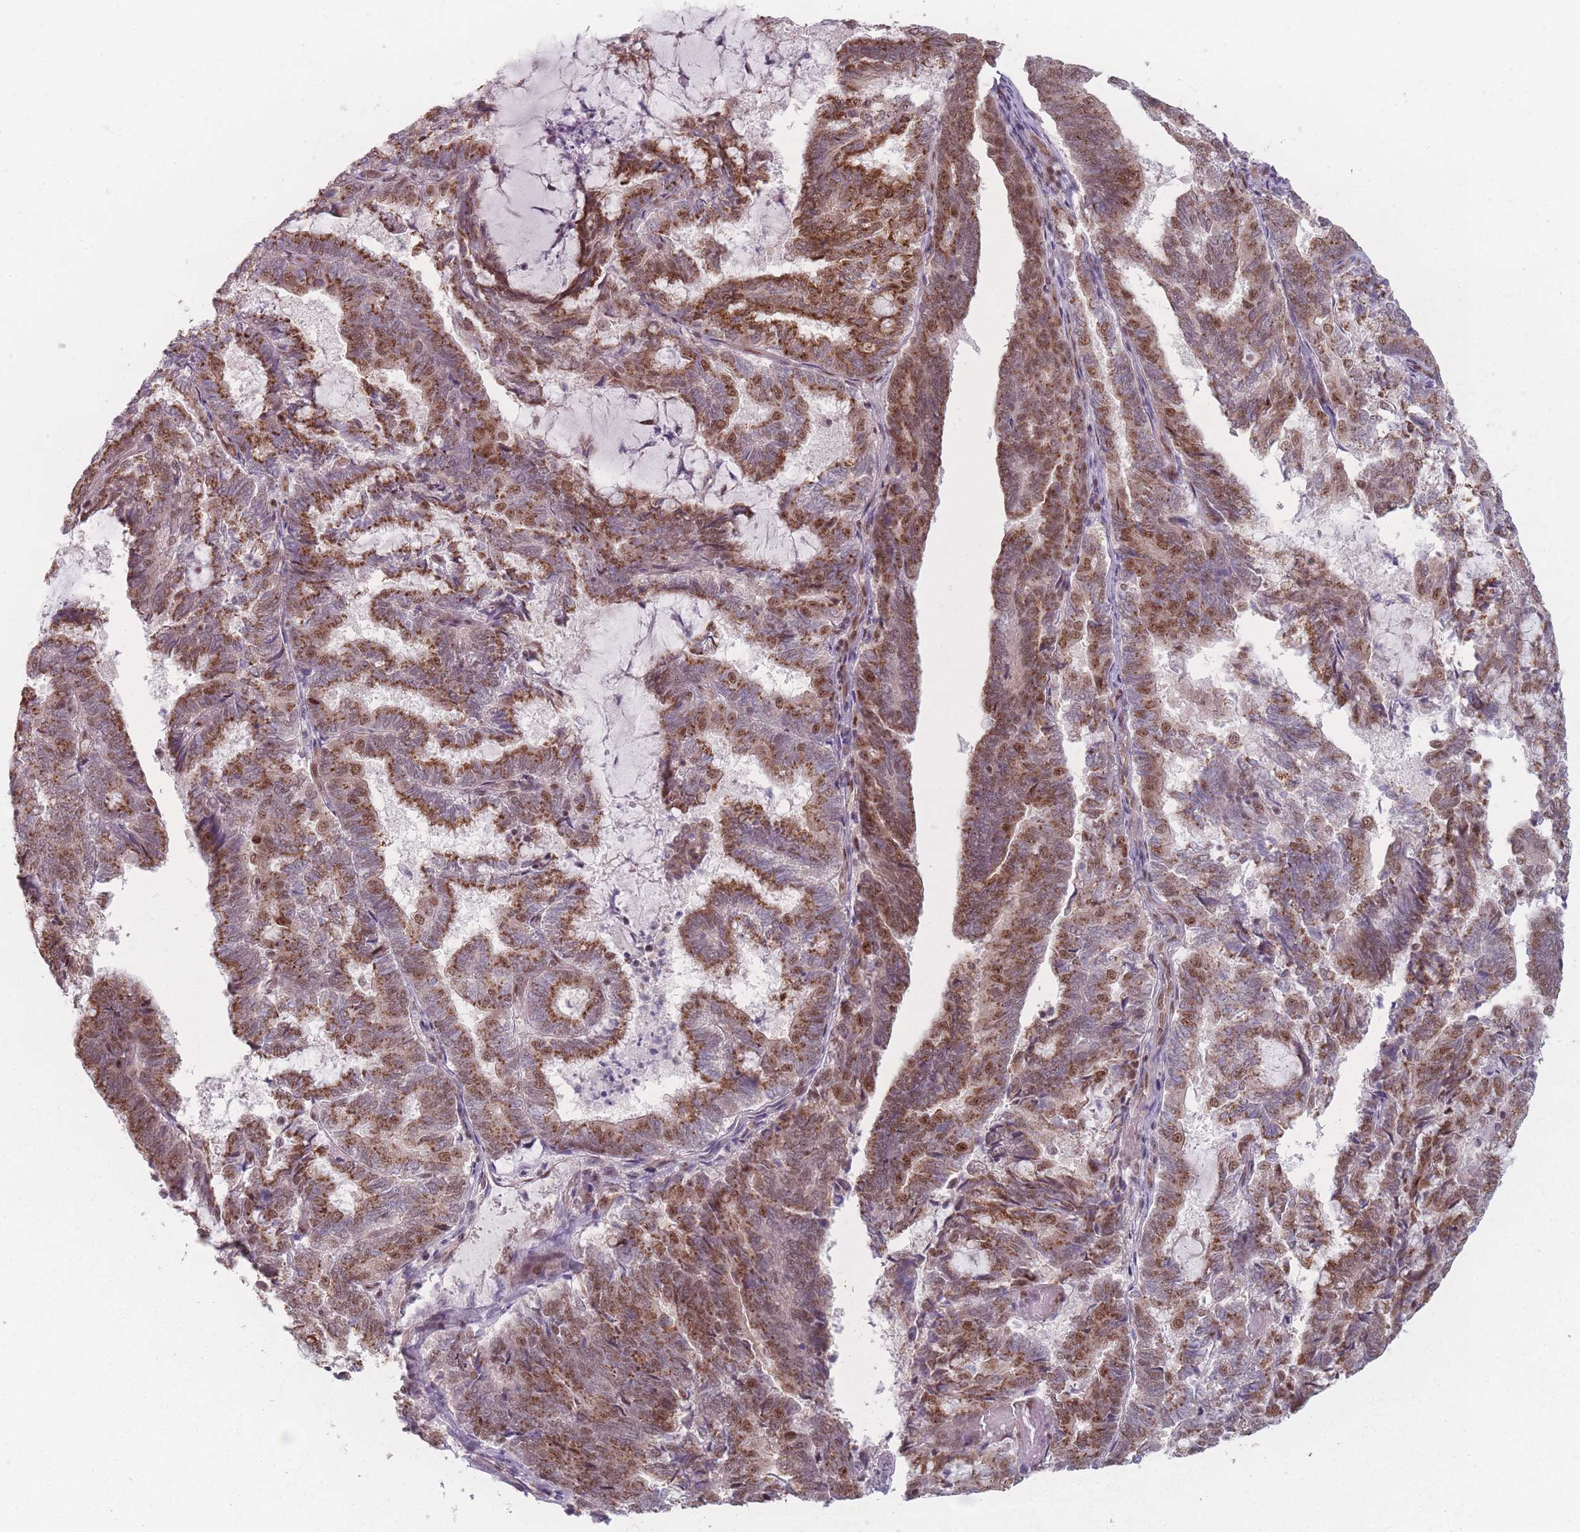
{"staining": {"intensity": "strong", "quantity": ">75%", "location": "cytoplasmic/membranous,nuclear"}, "tissue": "endometrial cancer", "cell_type": "Tumor cells", "image_type": "cancer", "snomed": [{"axis": "morphology", "description": "Adenocarcinoma, NOS"}, {"axis": "topography", "description": "Endometrium"}], "caption": "A brown stain shows strong cytoplasmic/membranous and nuclear positivity of a protein in human adenocarcinoma (endometrial) tumor cells. (Brightfield microscopy of DAB IHC at high magnification).", "gene": "ZC3H14", "patient": {"sex": "female", "age": 80}}